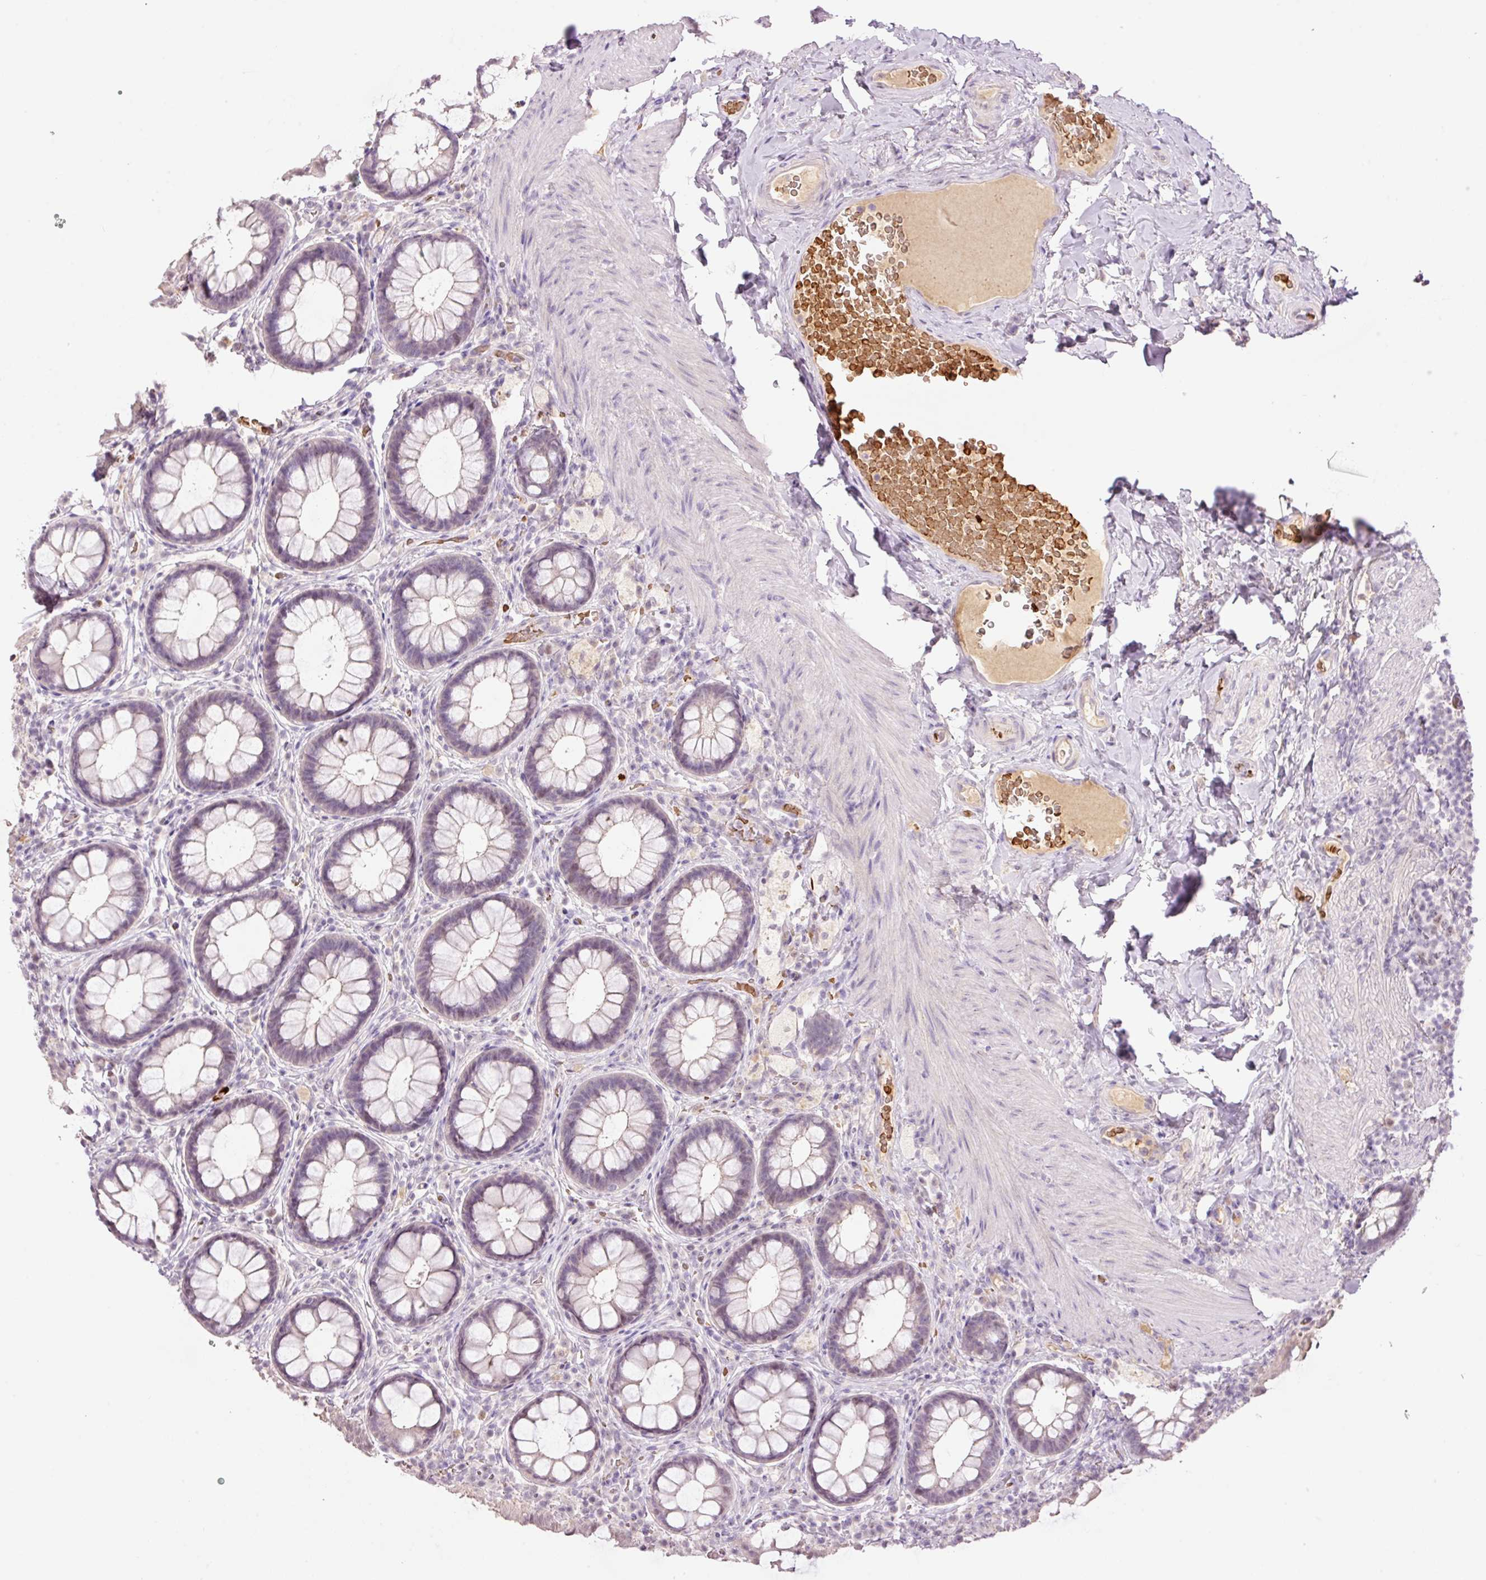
{"staining": {"intensity": "negative", "quantity": "none", "location": "none"}, "tissue": "rectum", "cell_type": "Glandular cells", "image_type": "normal", "snomed": [{"axis": "morphology", "description": "Normal tissue, NOS"}, {"axis": "topography", "description": "Rectum"}], "caption": "DAB (3,3'-diaminobenzidine) immunohistochemical staining of benign rectum shows no significant positivity in glandular cells. (DAB (3,3'-diaminobenzidine) immunohistochemistry (IHC) visualized using brightfield microscopy, high magnification).", "gene": "LY6G6D", "patient": {"sex": "female", "age": 69}}